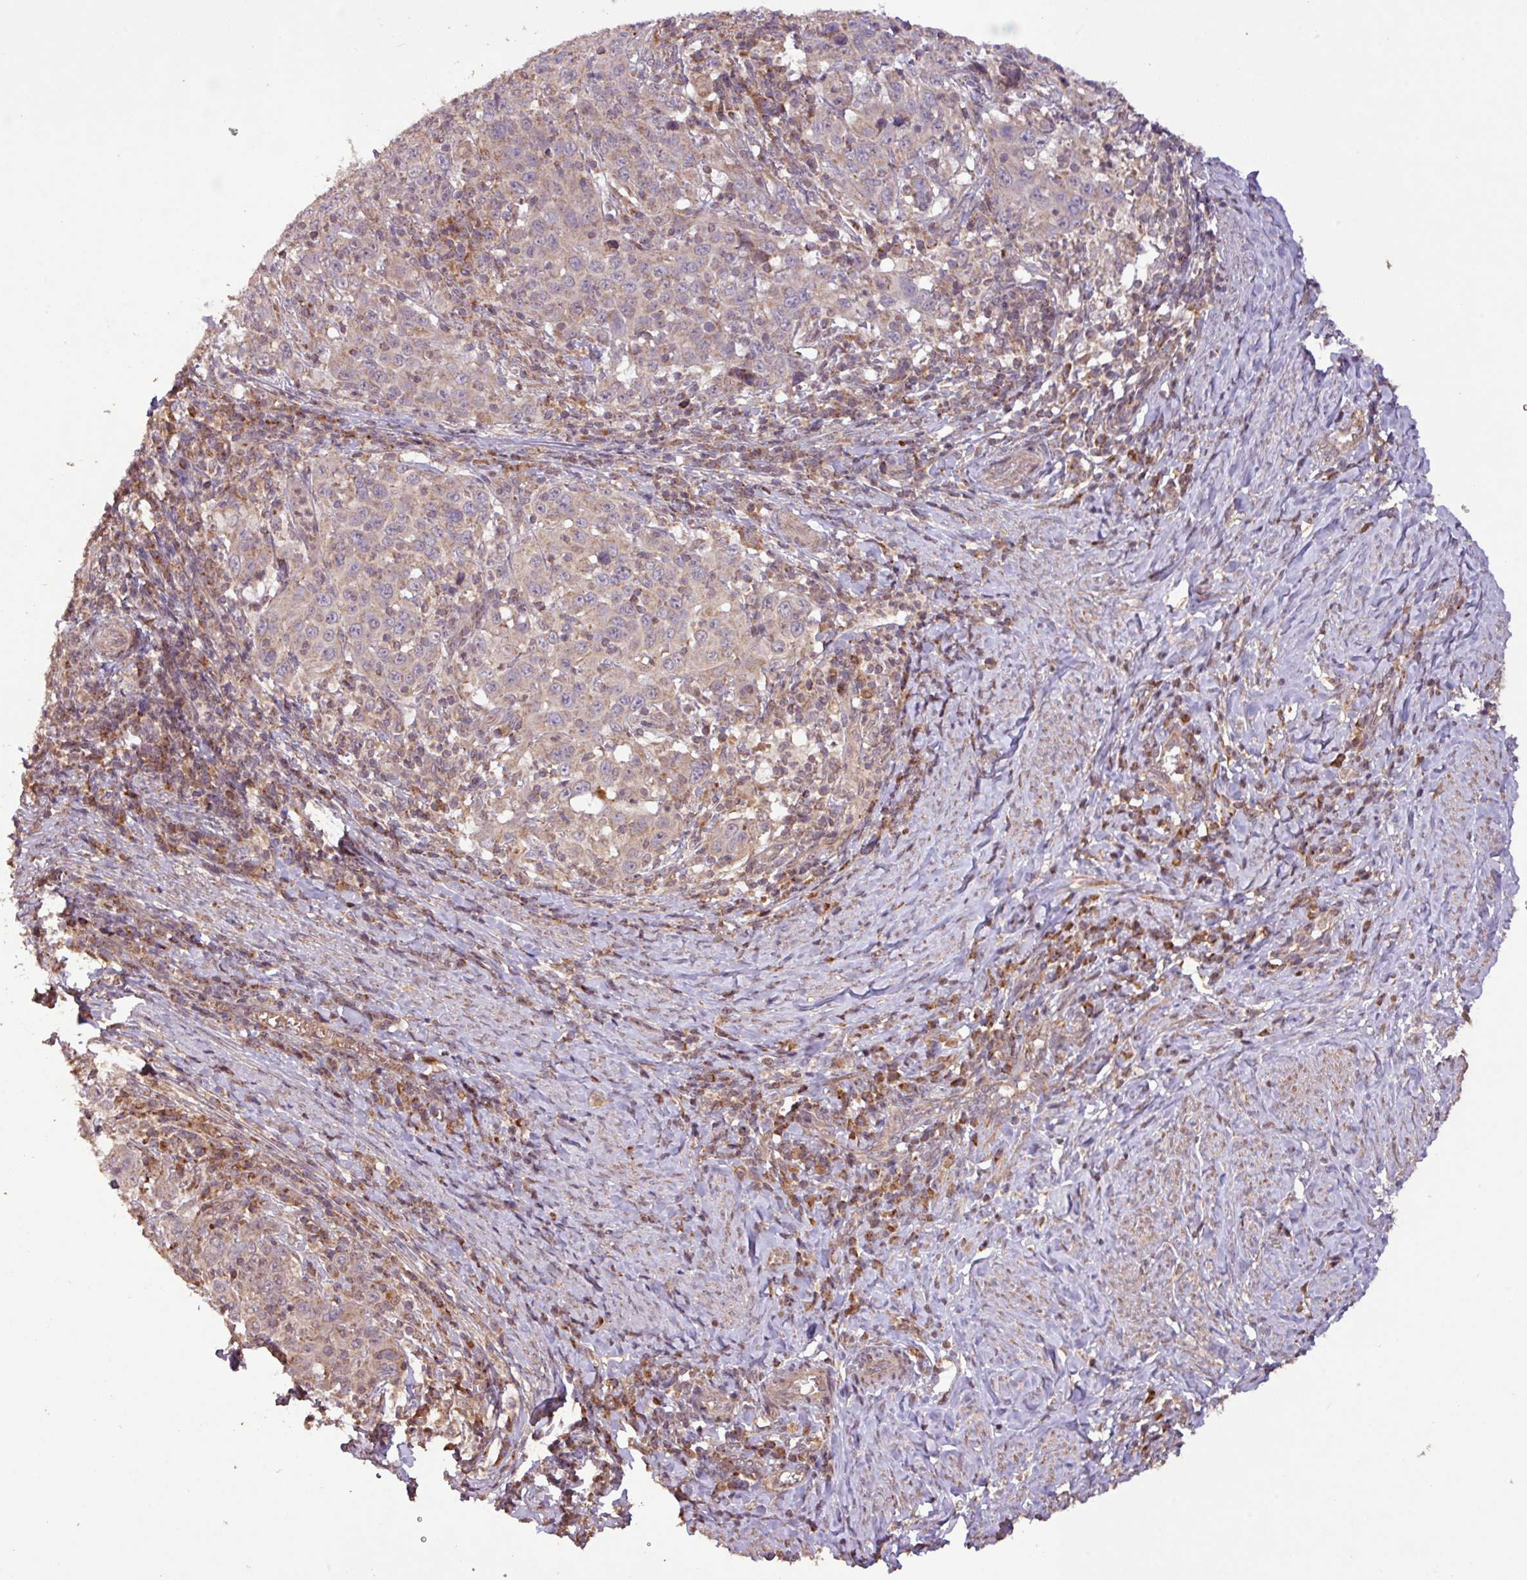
{"staining": {"intensity": "weak", "quantity": "25%-75%", "location": "cytoplasmic/membranous"}, "tissue": "cervical cancer", "cell_type": "Tumor cells", "image_type": "cancer", "snomed": [{"axis": "morphology", "description": "Squamous cell carcinoma, NOS"}, {"axis": "topography", "description": "Cervix"}], "caption": "Protein expression analysis of human cervical squamous cell carcinoma reveals weak cytoplasmic/membranous staining in approximately 25%-75% of tumor cells.", "gene": "YPEL3", "patient": {"sex": "female", "age": 46}}